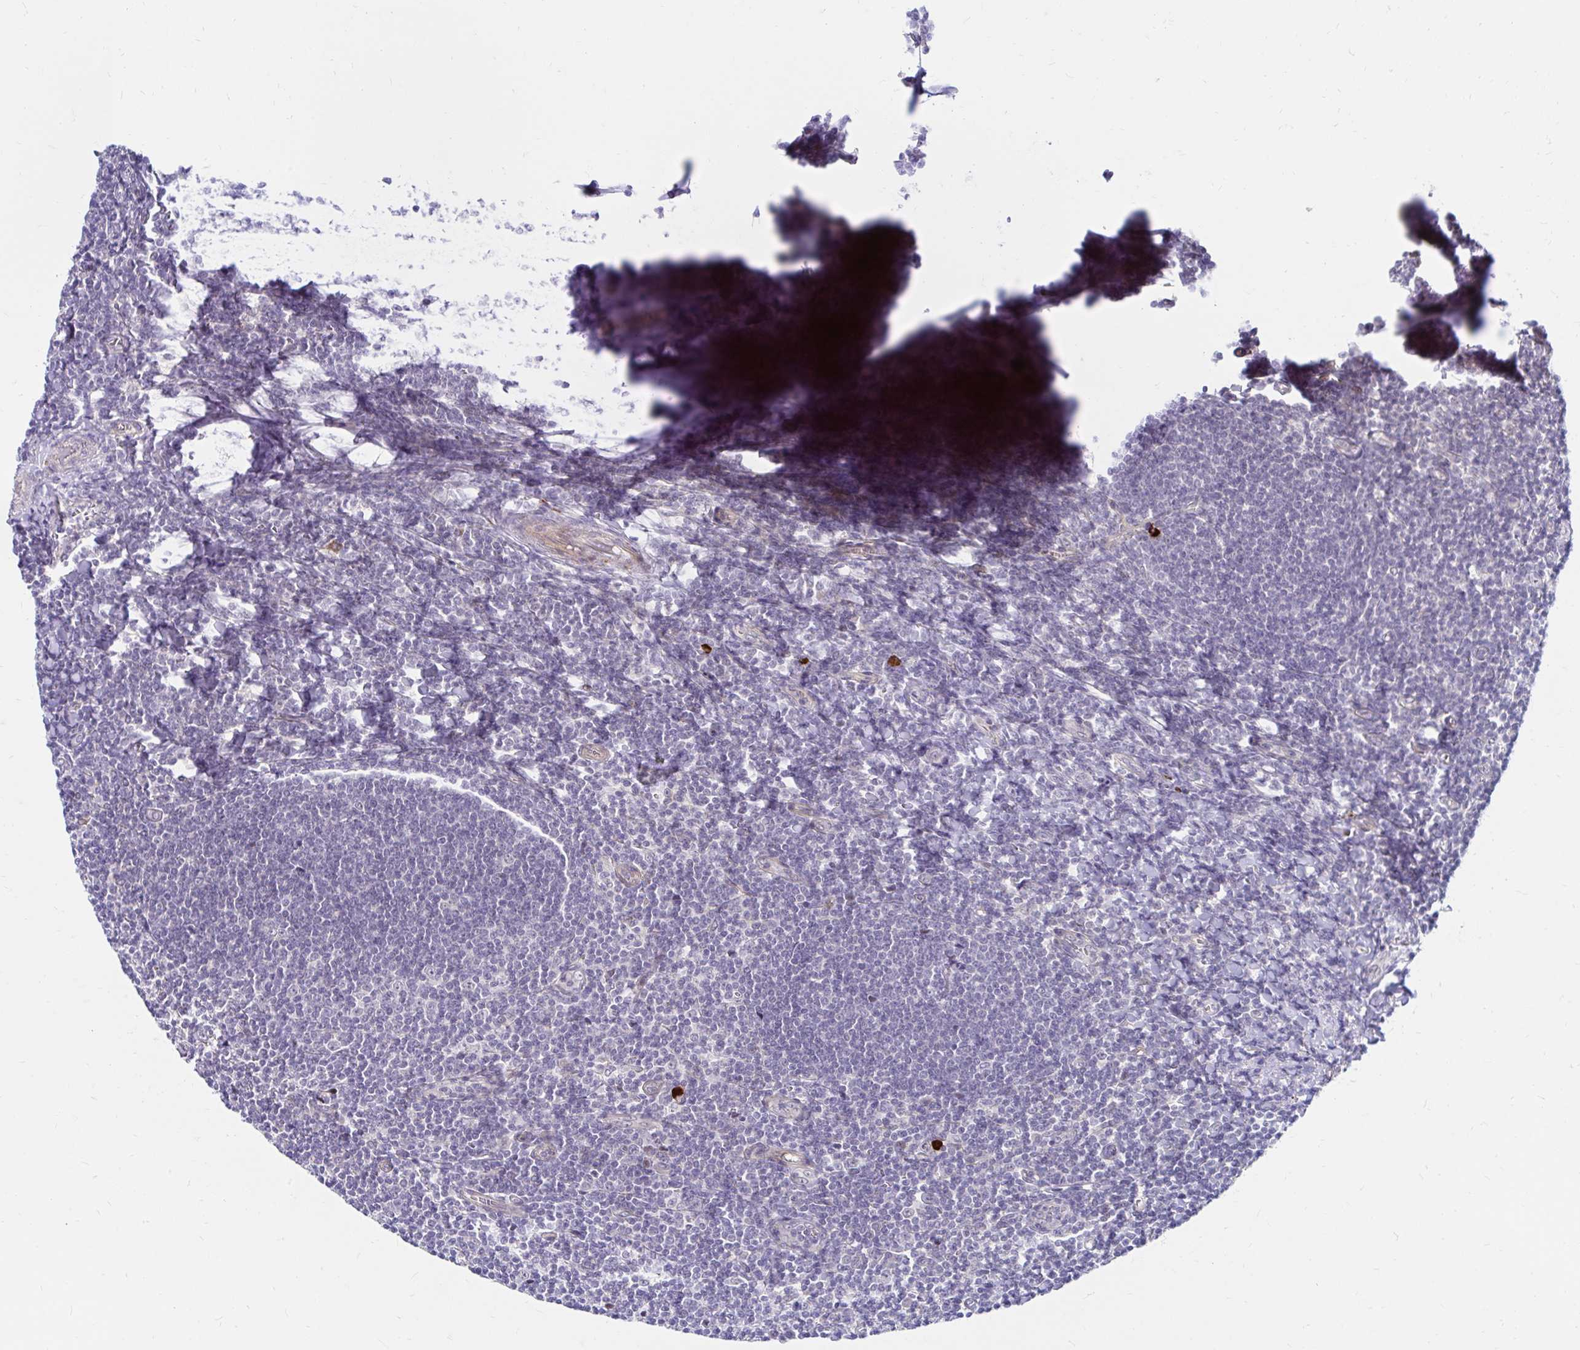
{"staining": {"intensity": "negative", "quantity": "none", "location": "none"}, "tissue": "tonsil", "cell_type": "Germinal center cells", "image_type": "normal", "snomed": [{"axis": "morphology", "description": "Normal tissue, NOS"}, {"axis": "topography", "description": "Tonsil"}], "caption": "Immunohistochemical staining of benign human tonsil demonstrates no significant positivity in germinal center cells.", "gene": "GUCY1A1", "patient": {"sex": "male", "age": 27}}